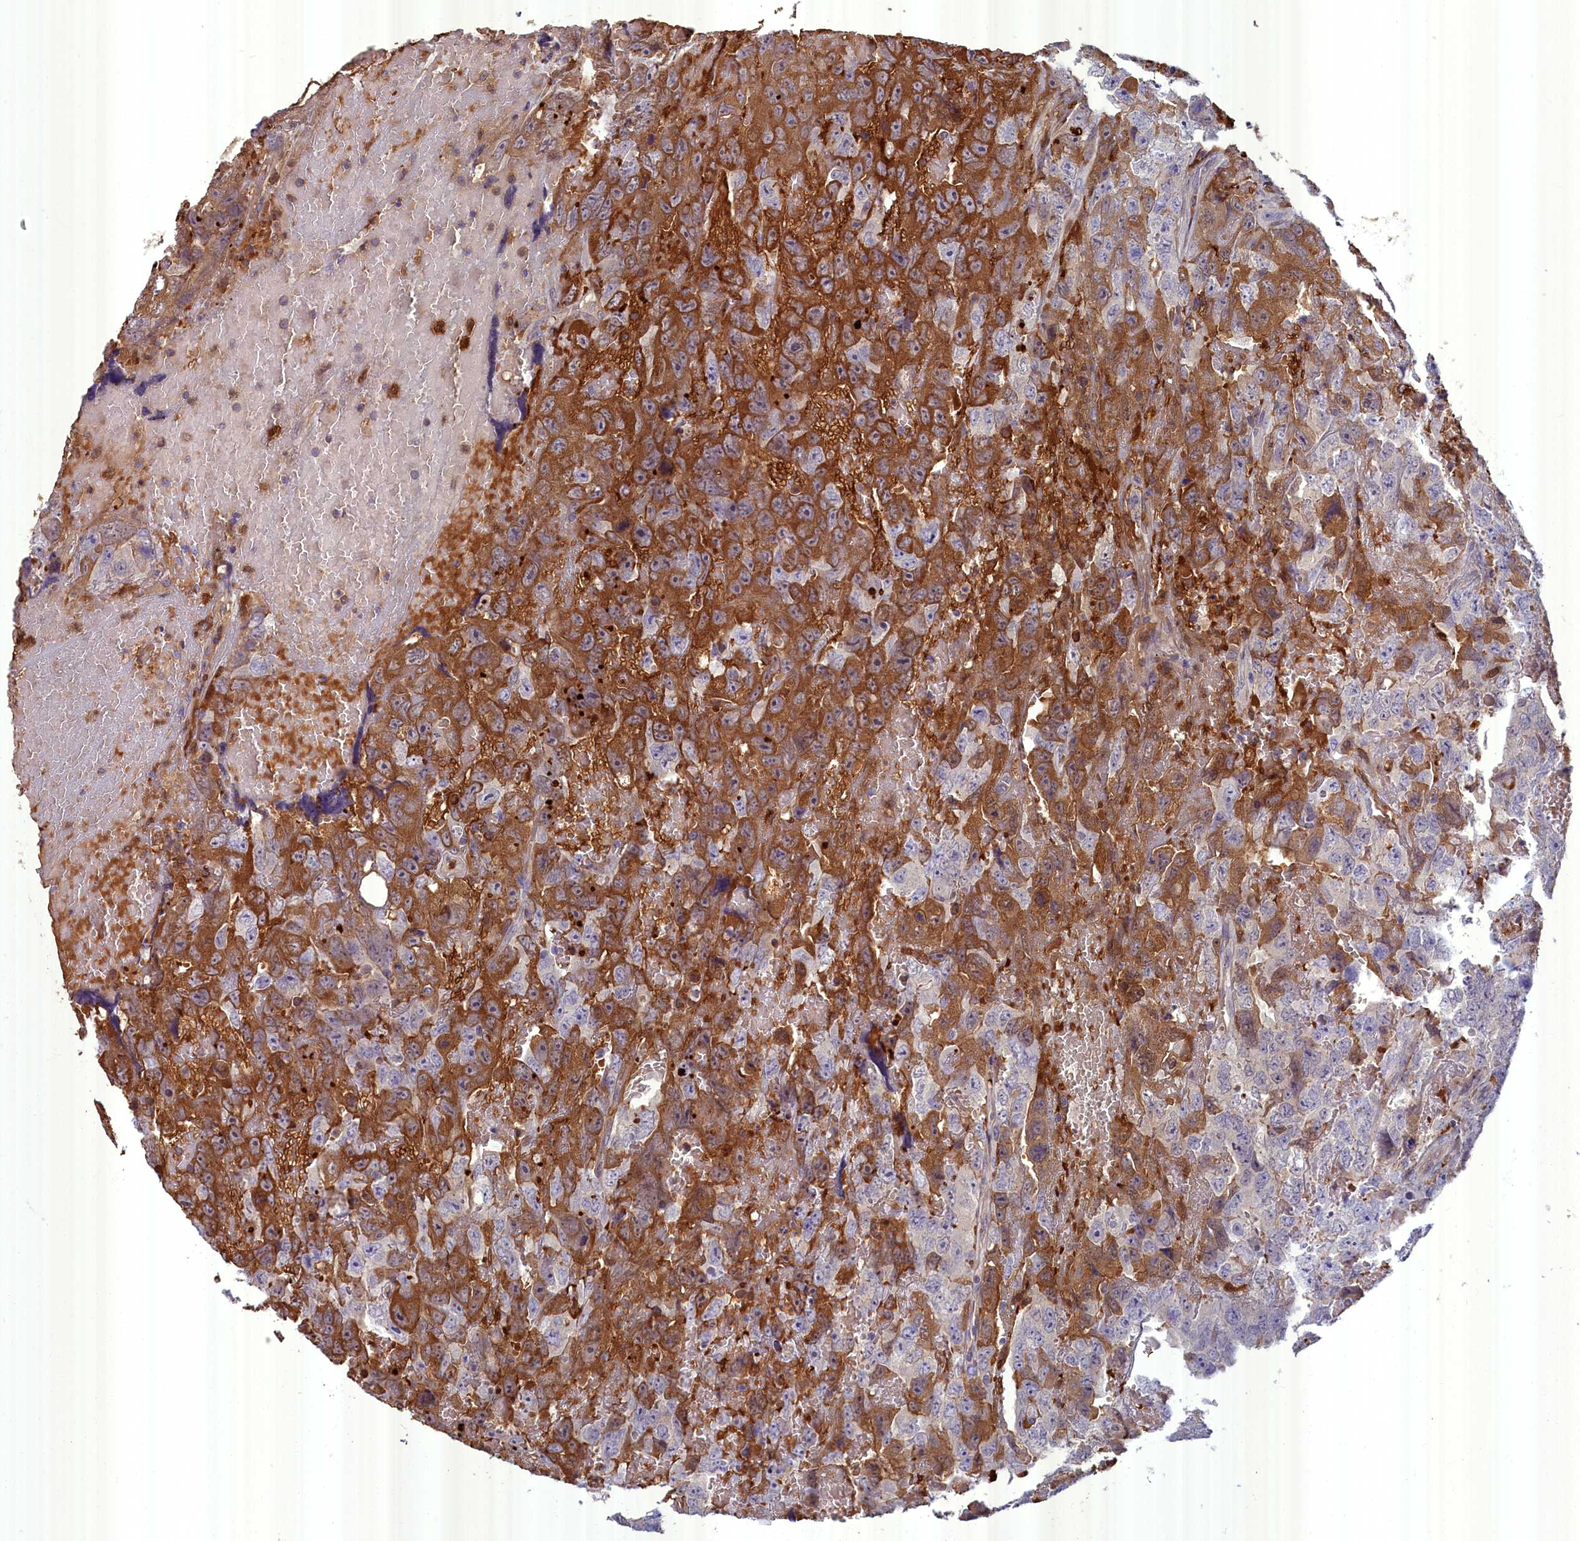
{"staining": {"intensity": "moderate", "quantity": ">75%", "location": "cytoplasmic/membranous"}, "tissue": "testis cancer", "cell_type": "Tumor cells", "image_type": "cancer", "snomed": [{"axis": "morphology", "description": "Carcinoma, Embryonal, NOS"}, {"axis": "topography", "description": "Testis"}], "caption": "The photomicrograph reveals staining of testis embryonal carcinoma, revealing moderate cytoplasmic/membranous protein expression (brown color) within tumor cells.", "gene": "BLVRB", "patient": {"sex": "male", "age": 45}}